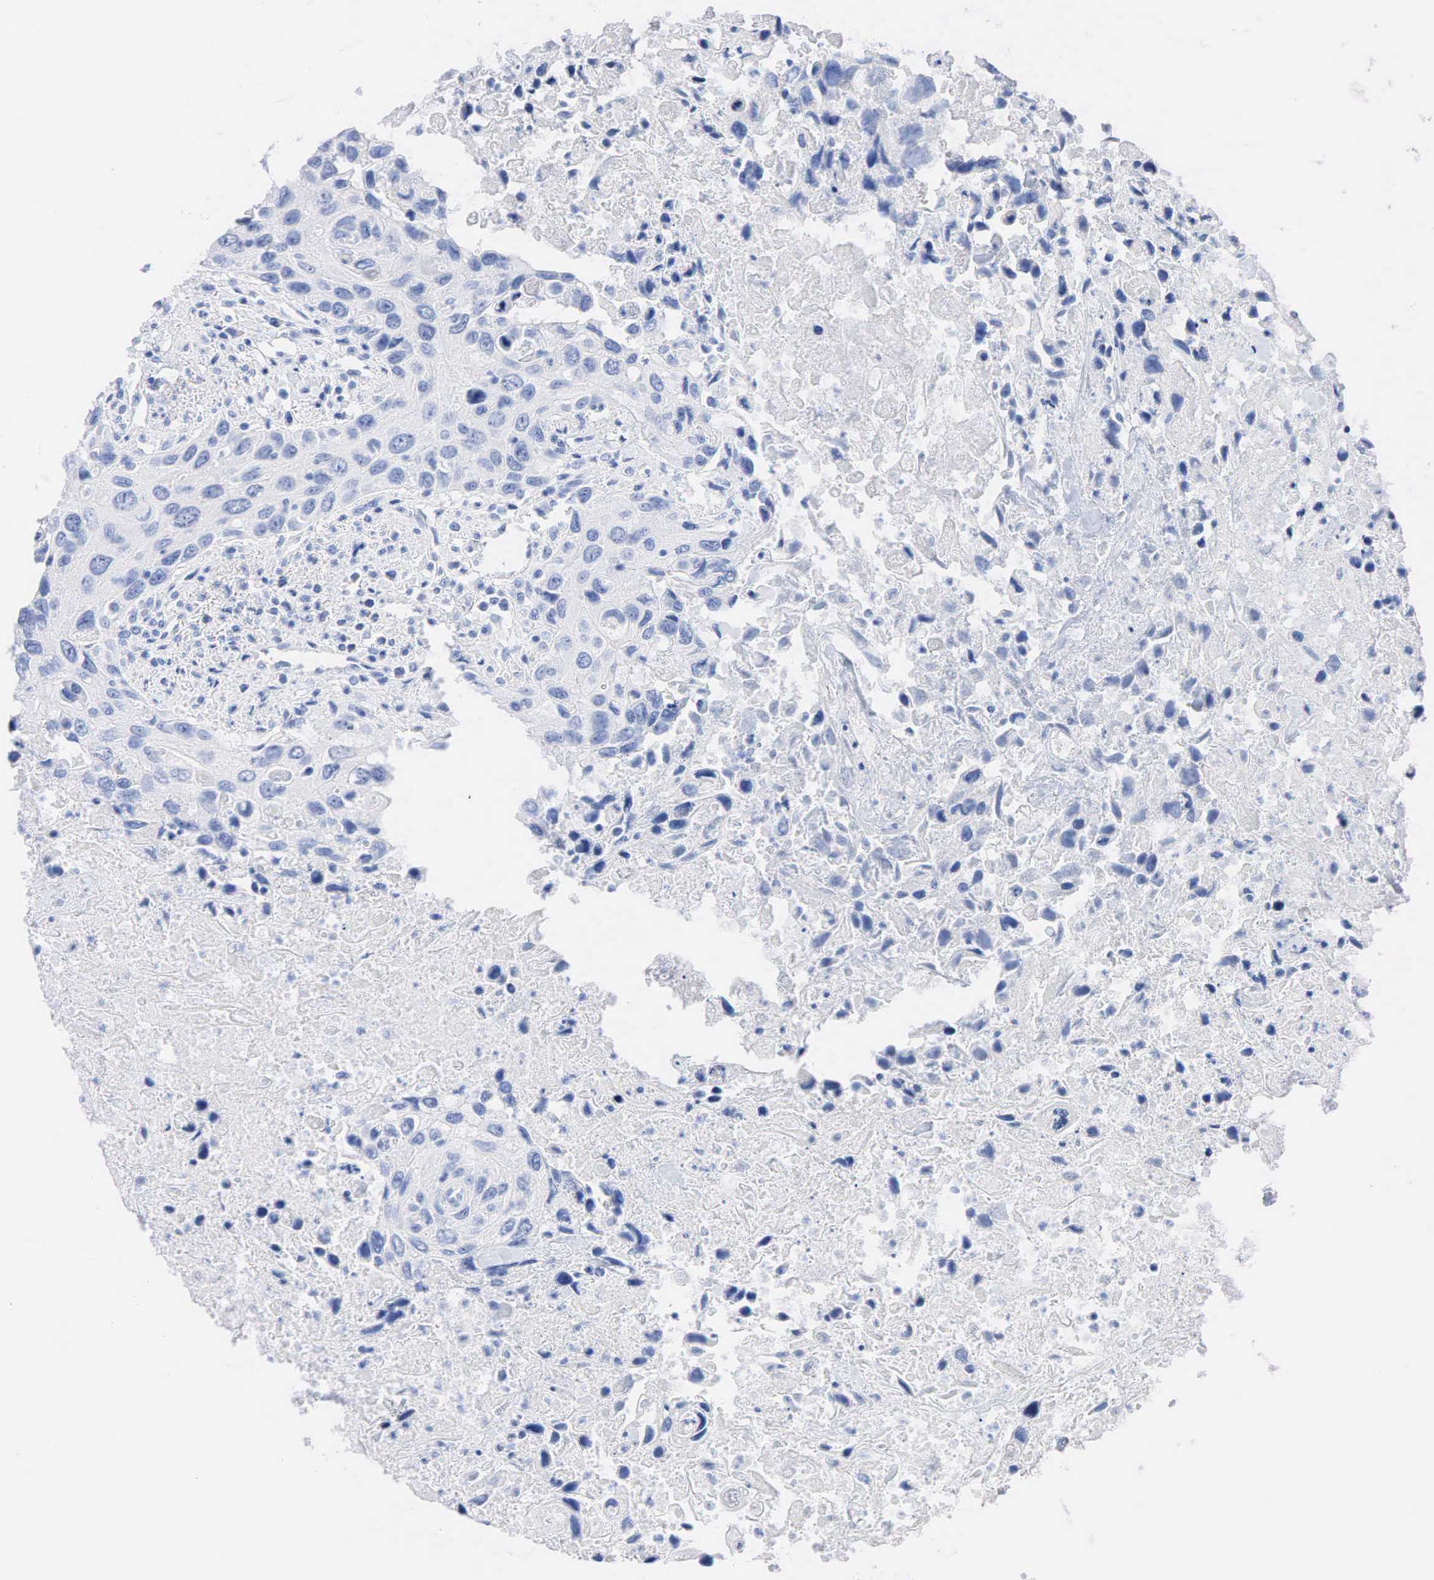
{"staining": {"intensity": "negative", "quantity": "none", "location": "none"}, "tissue": "urothelial cancer", "cell_type": "Tumor cells", "image_type": "cancer", "snomed": [{"axis": "morphology", "description": "Urothelial carcinoma, High grade"}, {"axis": "topography", "description": "Urinary bladder"}], "caption": "Micrograph shows no protein staining in tumor cells of urothelial cancer tissue.", "gene": "PTH", "patient": {"sex": "male", "age": 71}}